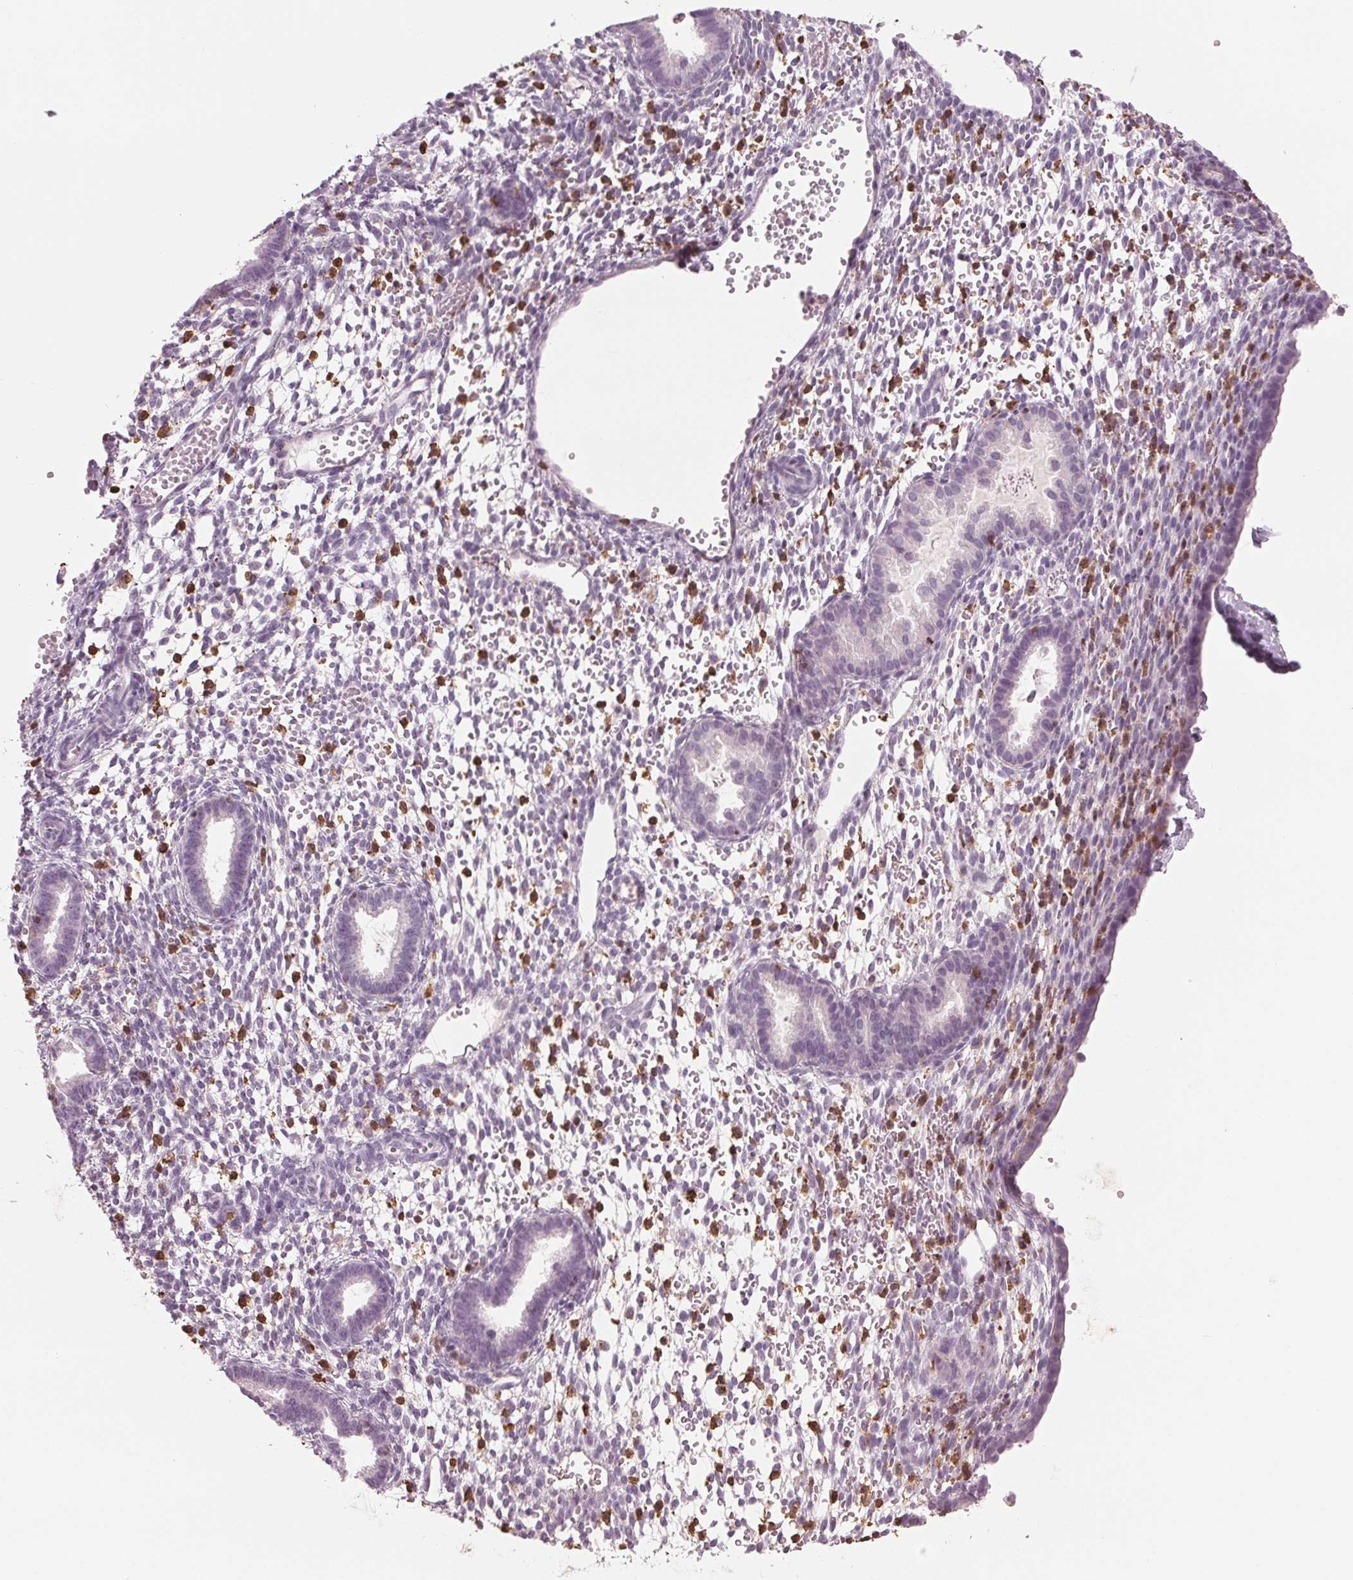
{"staining": {"intensity": "negative", "quantity": "none", "location": "none"}, "tissue": "endometrium", "cell_type": "Cells in endometrial stroma", "image_type": "normal", "snomed": [{"axis": "morphology", "description": "Normal tissue, NOS"}, {"axis": "topography", "description": "Endometrium"}], "caption": "This is an immunohistochemistry (IHC) histopathology image of benign endometrium. There is no expression in cells in endometrial stroma.", "gene": "BTLA", "patient": {"sex": "female", "age": 36}}